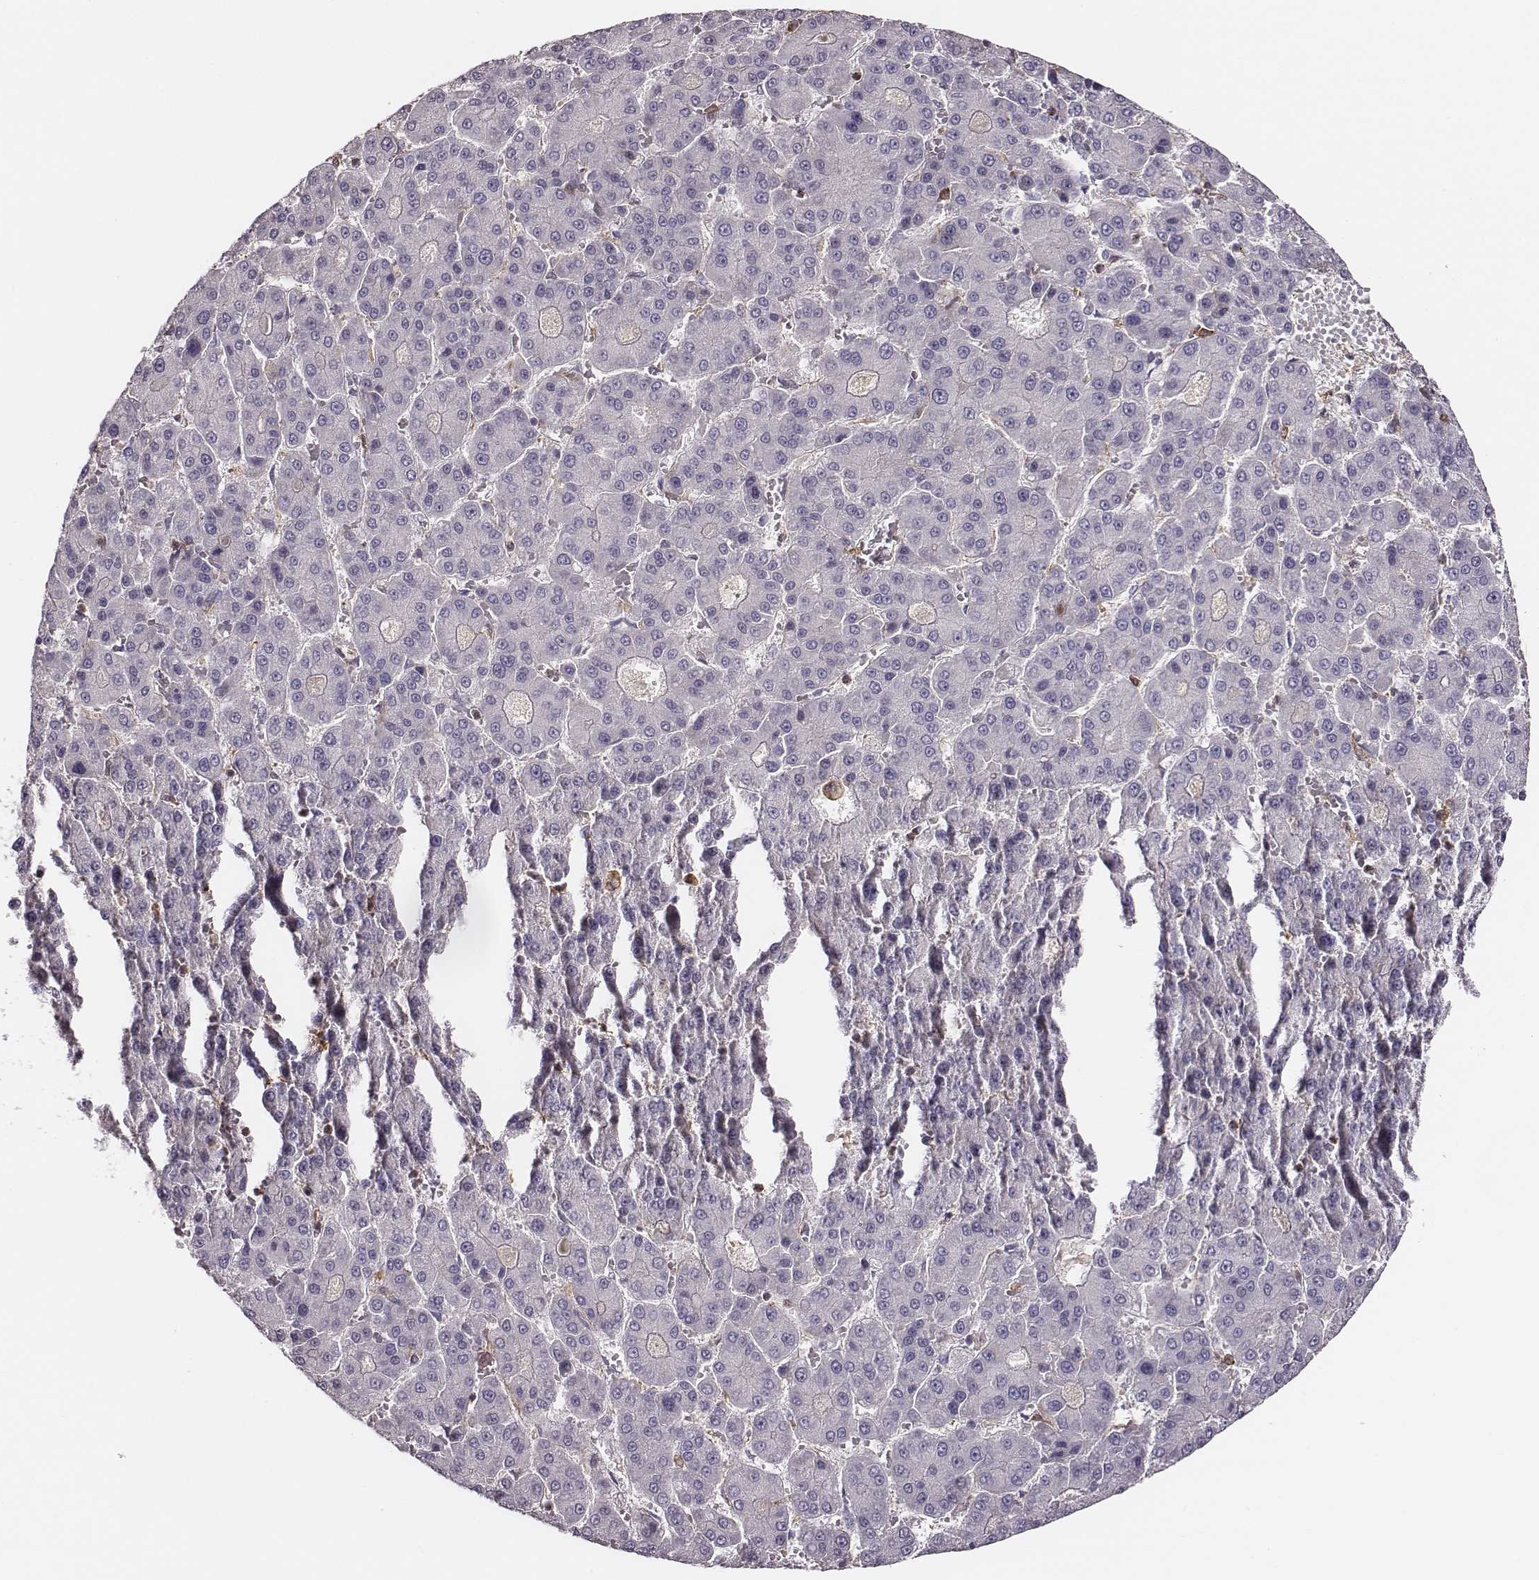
{"staining": {"intensity": "negative", "quantity": "none", "location": "none"}, "tissue": "liver cancer", "cell_type": "Tumor cells", "image_type": "cancer", "snomed": [{"axis": "morphology", "description": "Carcinoma, Hepatocellular, NOS"}, {"axis": "topography", "description": "Liver"}], "caption": "The IHC image has no significant positivity in tumor cells of liver cancer (hepatocellular carcinoma) tissue.", "gene": "ZYX", "patient": {"sex": "male", "age": 70}}